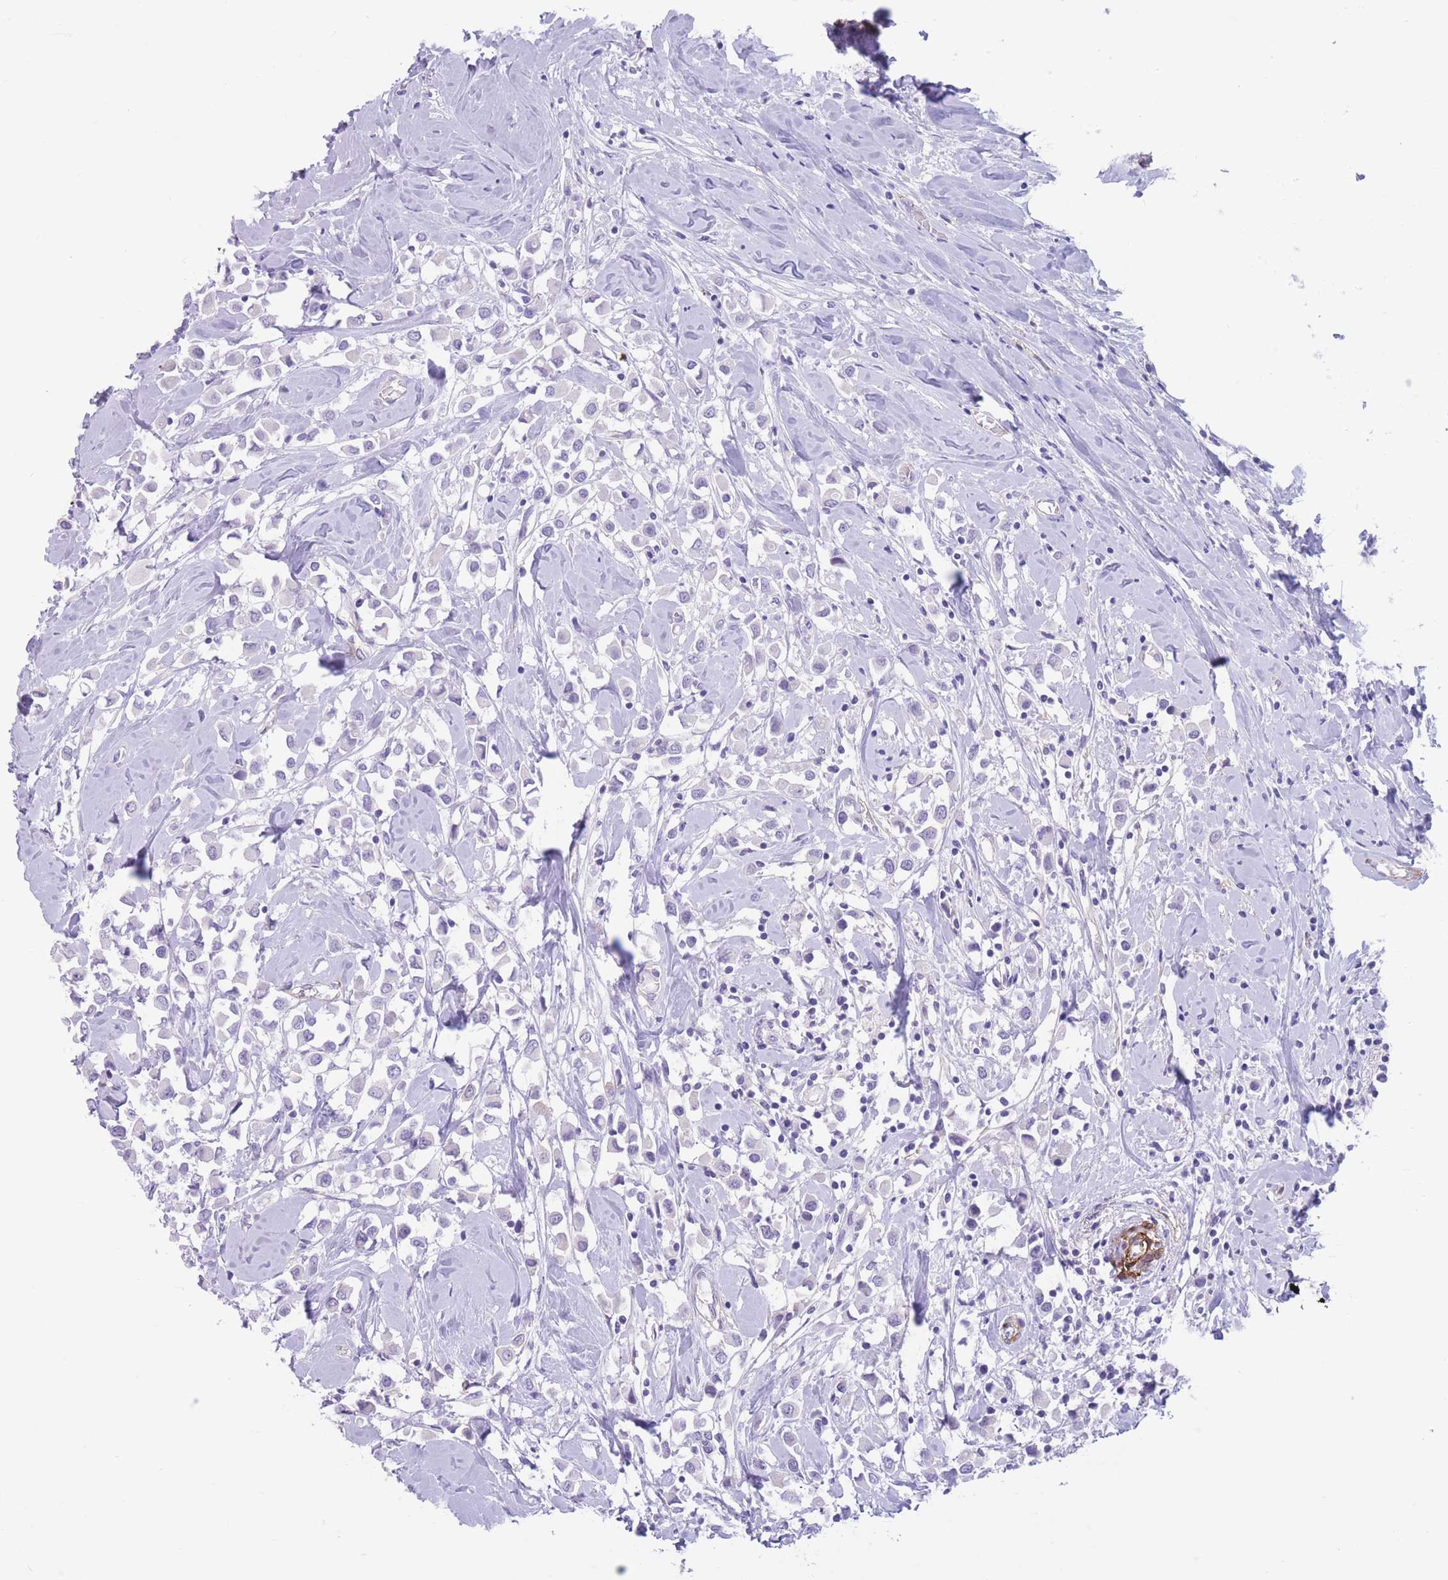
{"staining": {"intensity": "negative", "quantity": "none", "location": "none"}, "tissue": "breast cancer", "cell_type": "Tumor cells", "image_type": "cancer", "snomed": [{"axis": "morphology", "description": "Duct carcinoma"}, {"axis": "topography", "description": "Breast"}], "caption": "DAB (3,3'-diaminobenzidine) immunohistochemical staining of breast cancer (invasive ductal carcinoma) shows no significant positivity in tumor cells. (Brightfield microscopy of DAB IHC at high magnification).", "gene": "DPYD", "patient": {"sex": "female", "age": 61}}